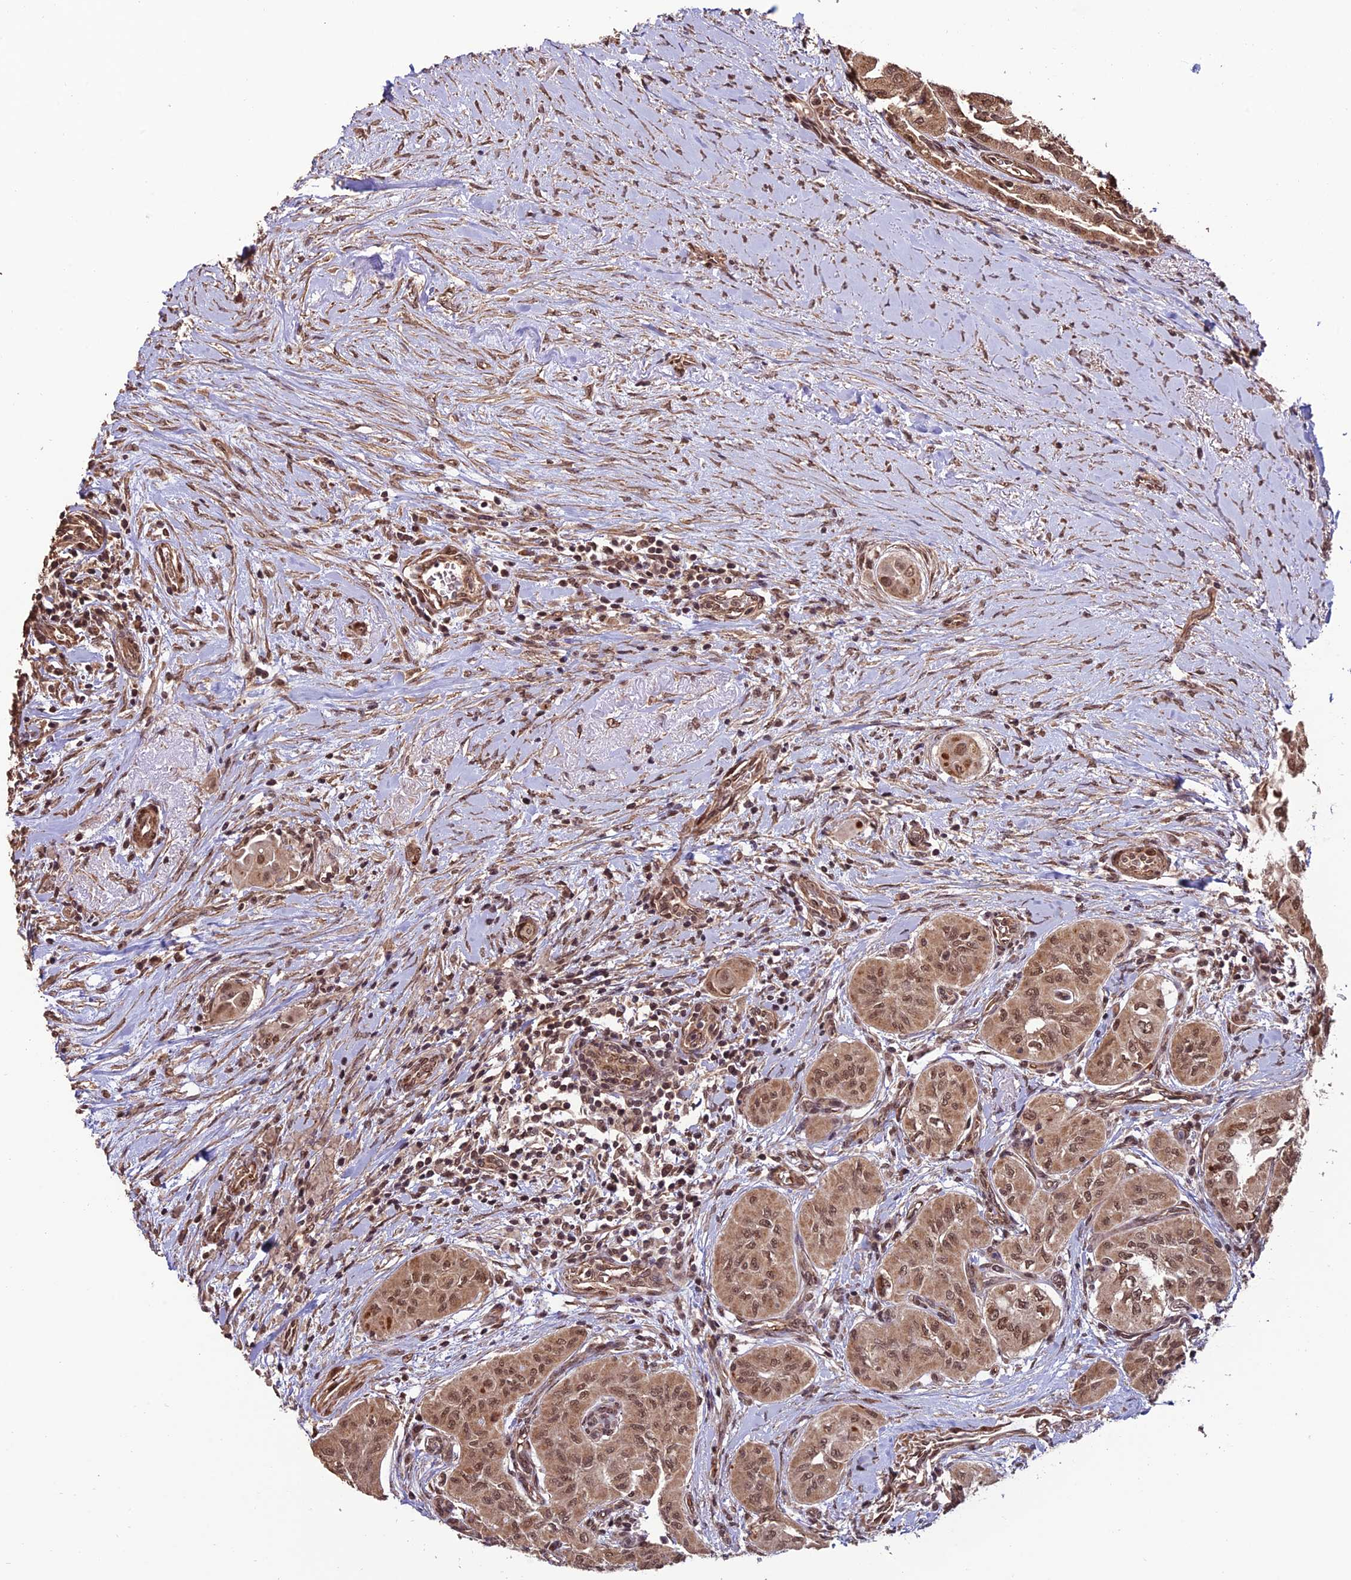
{"staining": {"intensity": "moderate", "quantity": ">75%", "location": "cytoplasmic/membranous,nuclear"}, "tissue": "thyroid cancer", "cell_type": "Tumor cells", "image_type": "cancer", "snomed": [{"axis": "morphology", "description": "Papillary adenocarcinoma, NOS"}, {"axis": "topography", "description": "Thyroid gland"}], "caption": "Tumor cells display moderate cytoplasmic/membranous and nuclear positivity in approximately >75% of cells in thyroid papillary adenocarcinoma. Using DAB (brown) and hematoxylin (blue) stains, captured at high magnification using brightfield microscopy.", "gene": "CABIN1", "patient": {"sex": "female", "age": 59}}